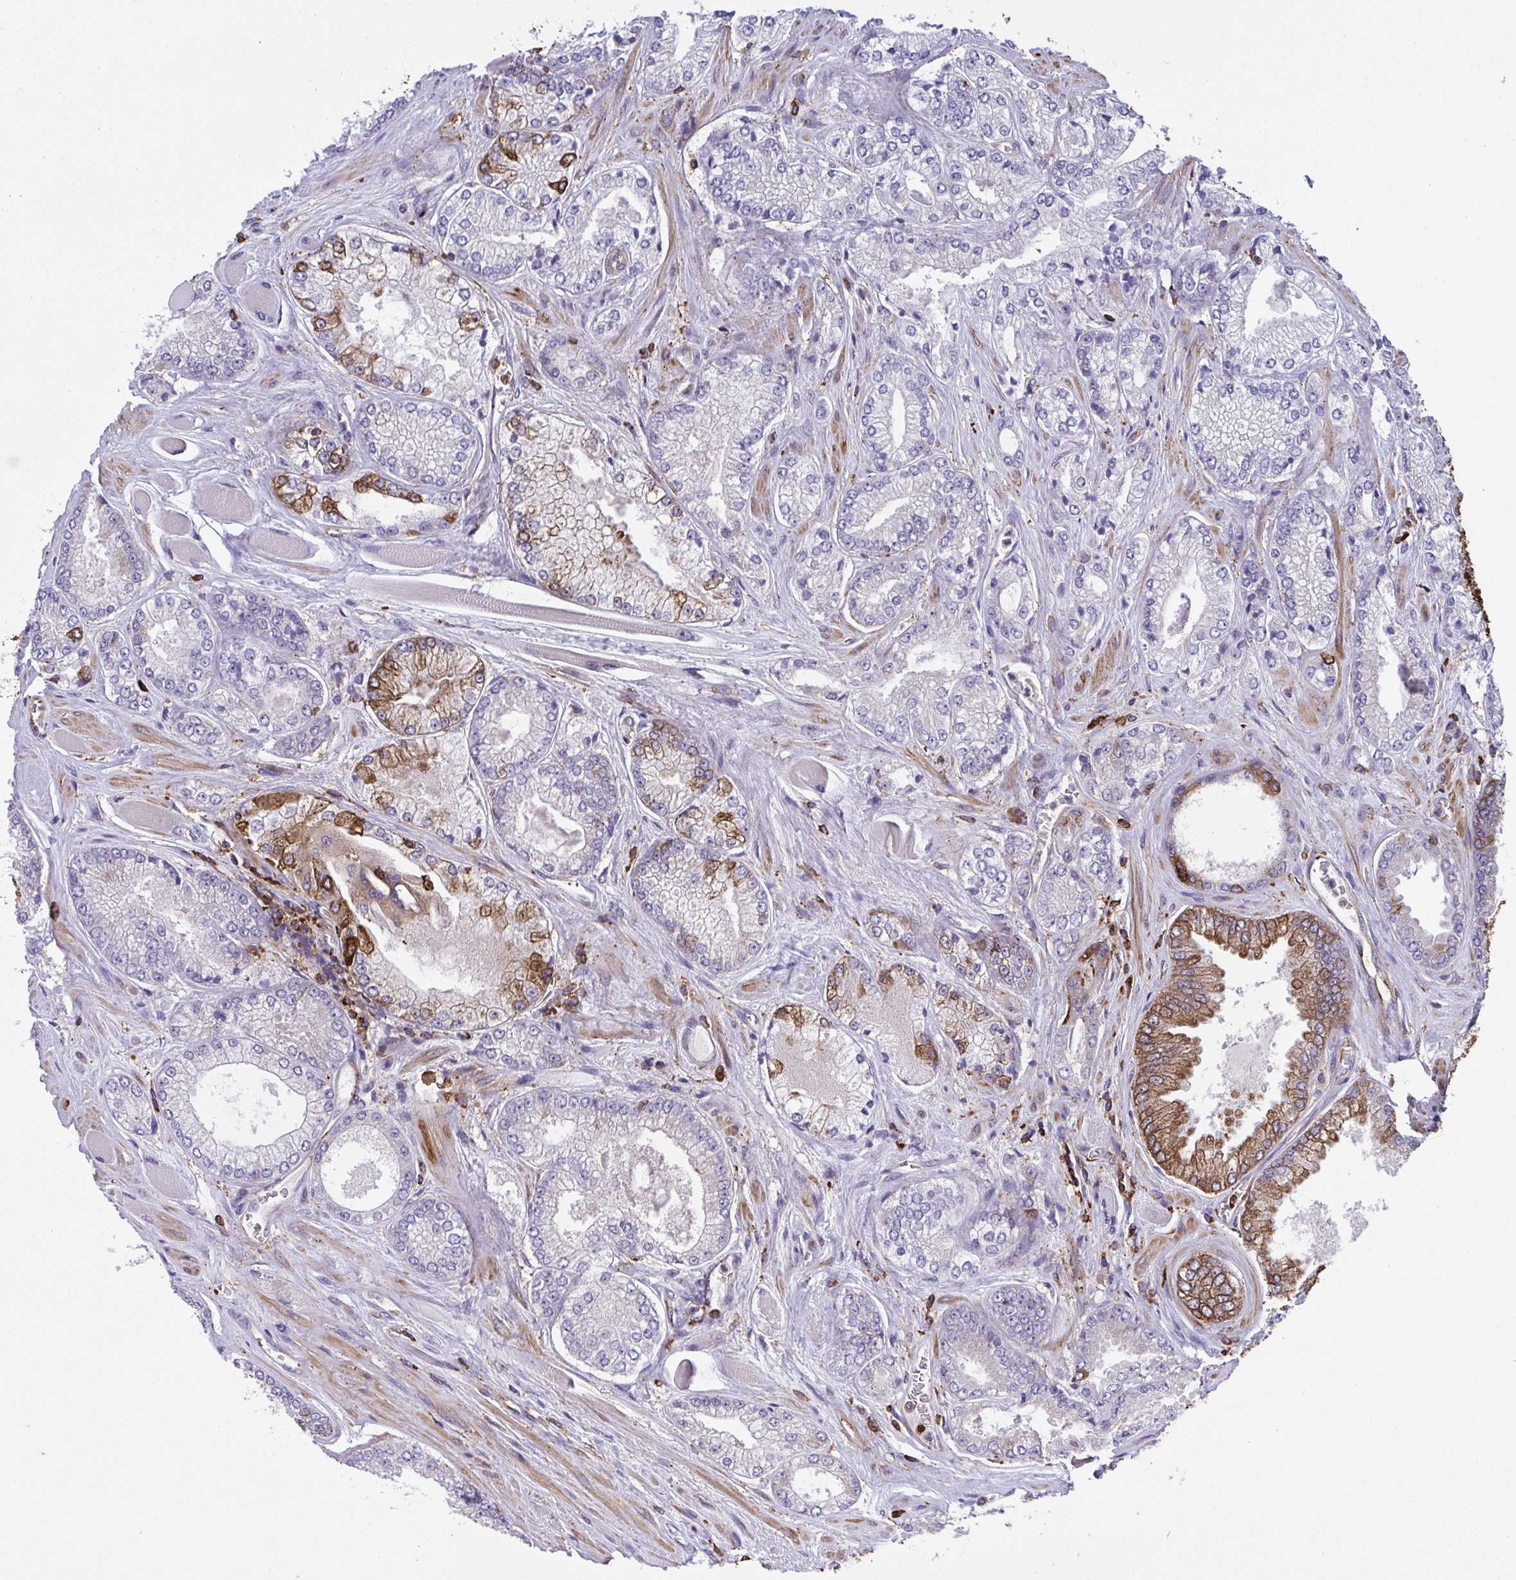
{"staining": {"intensity": "strong", "quantity": "<25%", "location": "cytoplasmic/membranous"}, "tissue": "prostate cancer", "cell_type": "Tumor cells", "image_type": "cancer", "snomed": [{"axis": "morphology", "description": "Adenocarcinoma, Low grade"}, {"axis": "topography", "description": "Prostate"}], "caption": "Immunohistochemical staining of low-grade adenocarcinoma (prostate) shows medium levels of strong cytoplasmic/membranous protein expression in approximately <25% of tumor cells.", "gene": "PPIH", "patient": {"sex": "male", "age": 67}}